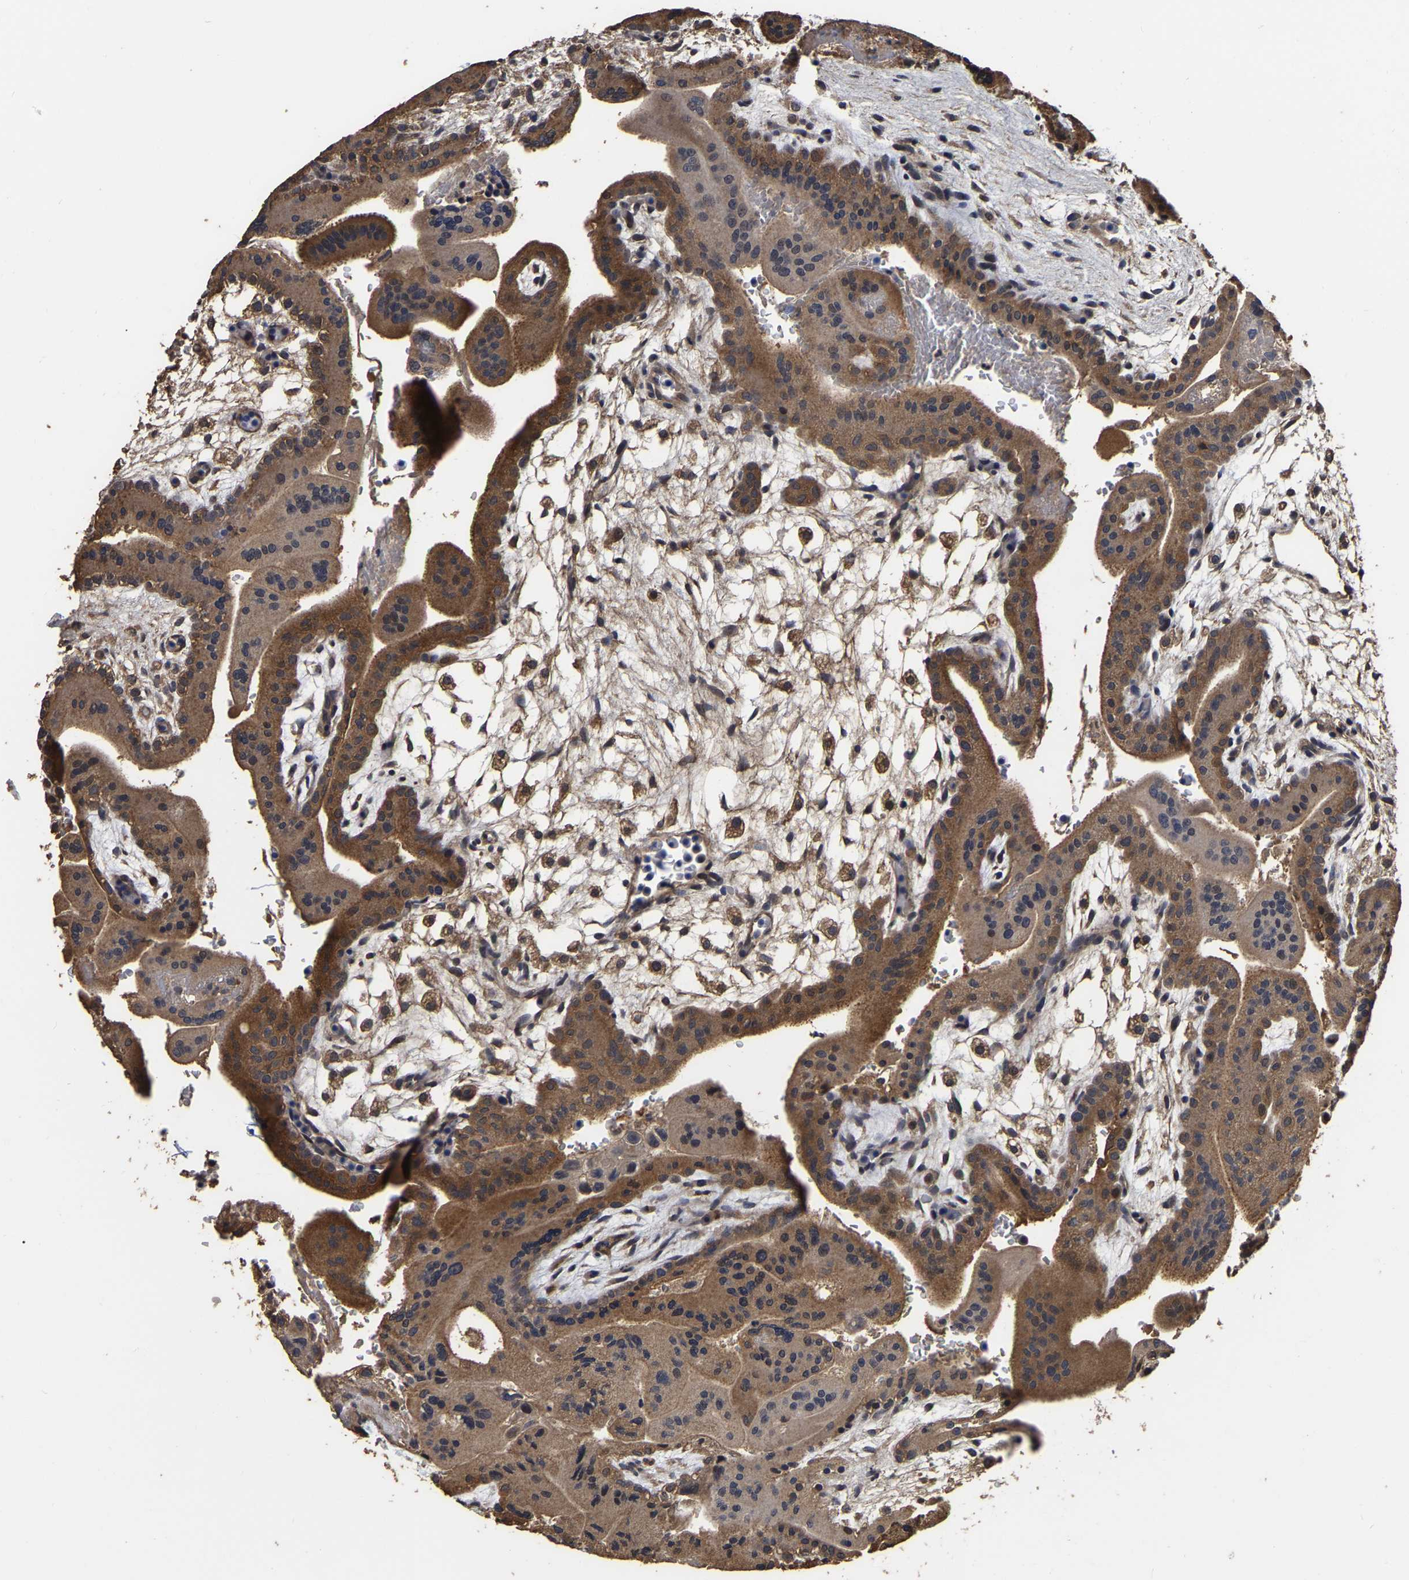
{"staining": {"intensity": "moderate", "quantity": ">75%", "location": "cytoplasmic/membranous"}, "tissue": "placenta", "cell_type": "Decidual cells", "image_type": "normal", "snomed": [{"axis": "morphology", "description": "Normal tissue, NOS"}, {"axis": "topography", "description": "Placenta"}], "caption": "Decidual cells exhibit medium levels of moderate cytoplasmic/membranous expression in approximately >75% of cells in benign placenta.", "gene": "STK32C", "patient": {"sex": "female", "age": 35}}